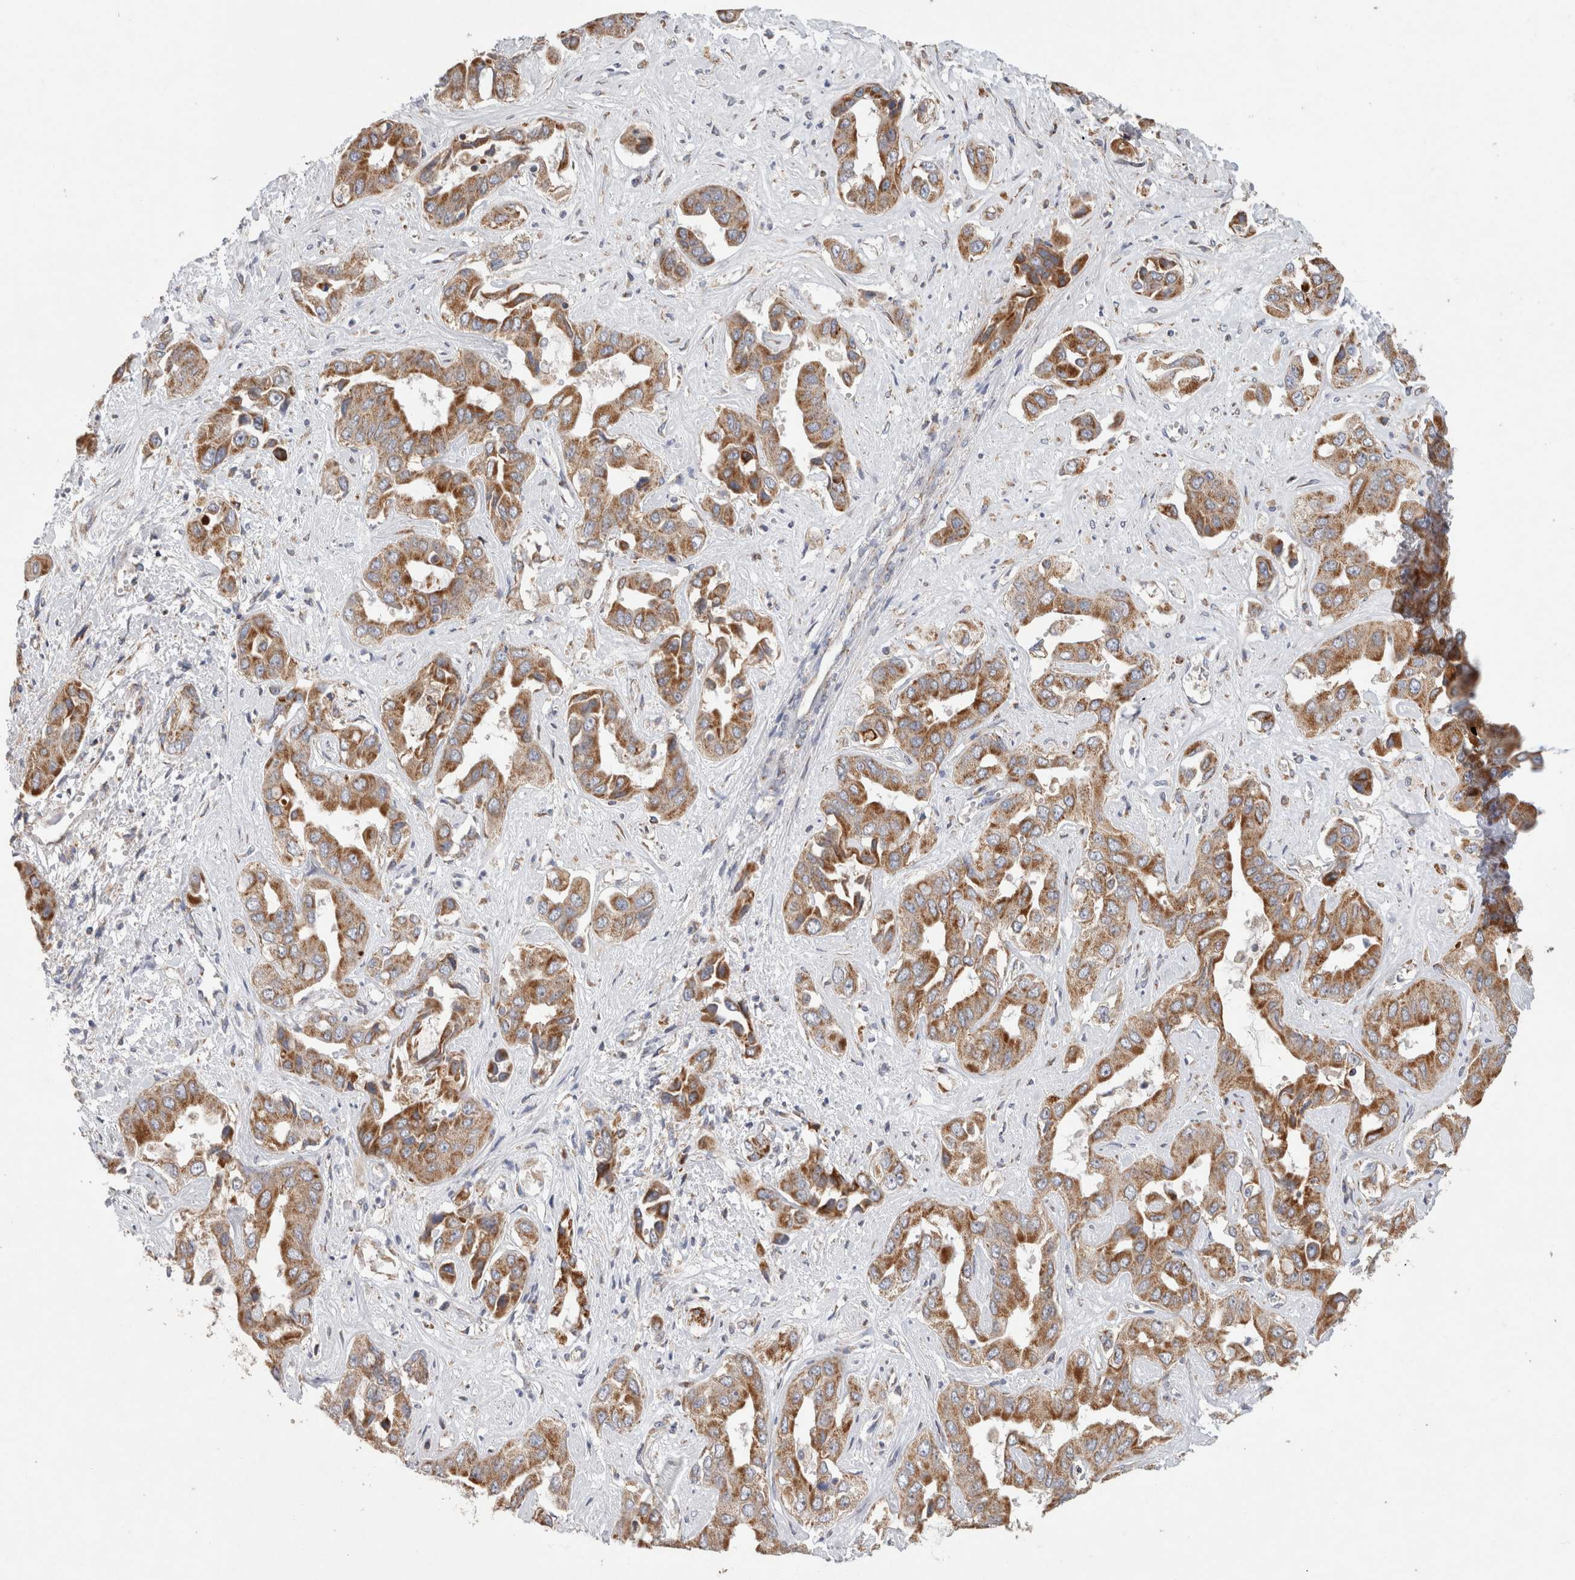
{"staining": {"intensity": "moderate", "quantity": "25%-75%", "location": "cytoplasmic/membranous"}, "tissue": "liver cancer", "cell_type": "Tumor cells", "image_type": "cancer", "snomed": [{"axis": "morphology", "description": "Cholangiocarcinoma"}, {"axis": "topography", "description": "Liver"}], "caption": "Cholangiocarcinoma (liver) was stained to show a protein in brown. There is medium levels of moderate cytoplasmic/membranous staining in approximately 25%-75% of tumor cells. The protein of interest is shown in brown color, while the nuclei are stained blue.", "gene": "IARS2", "patient": {"sex": "female", "age": 52}}